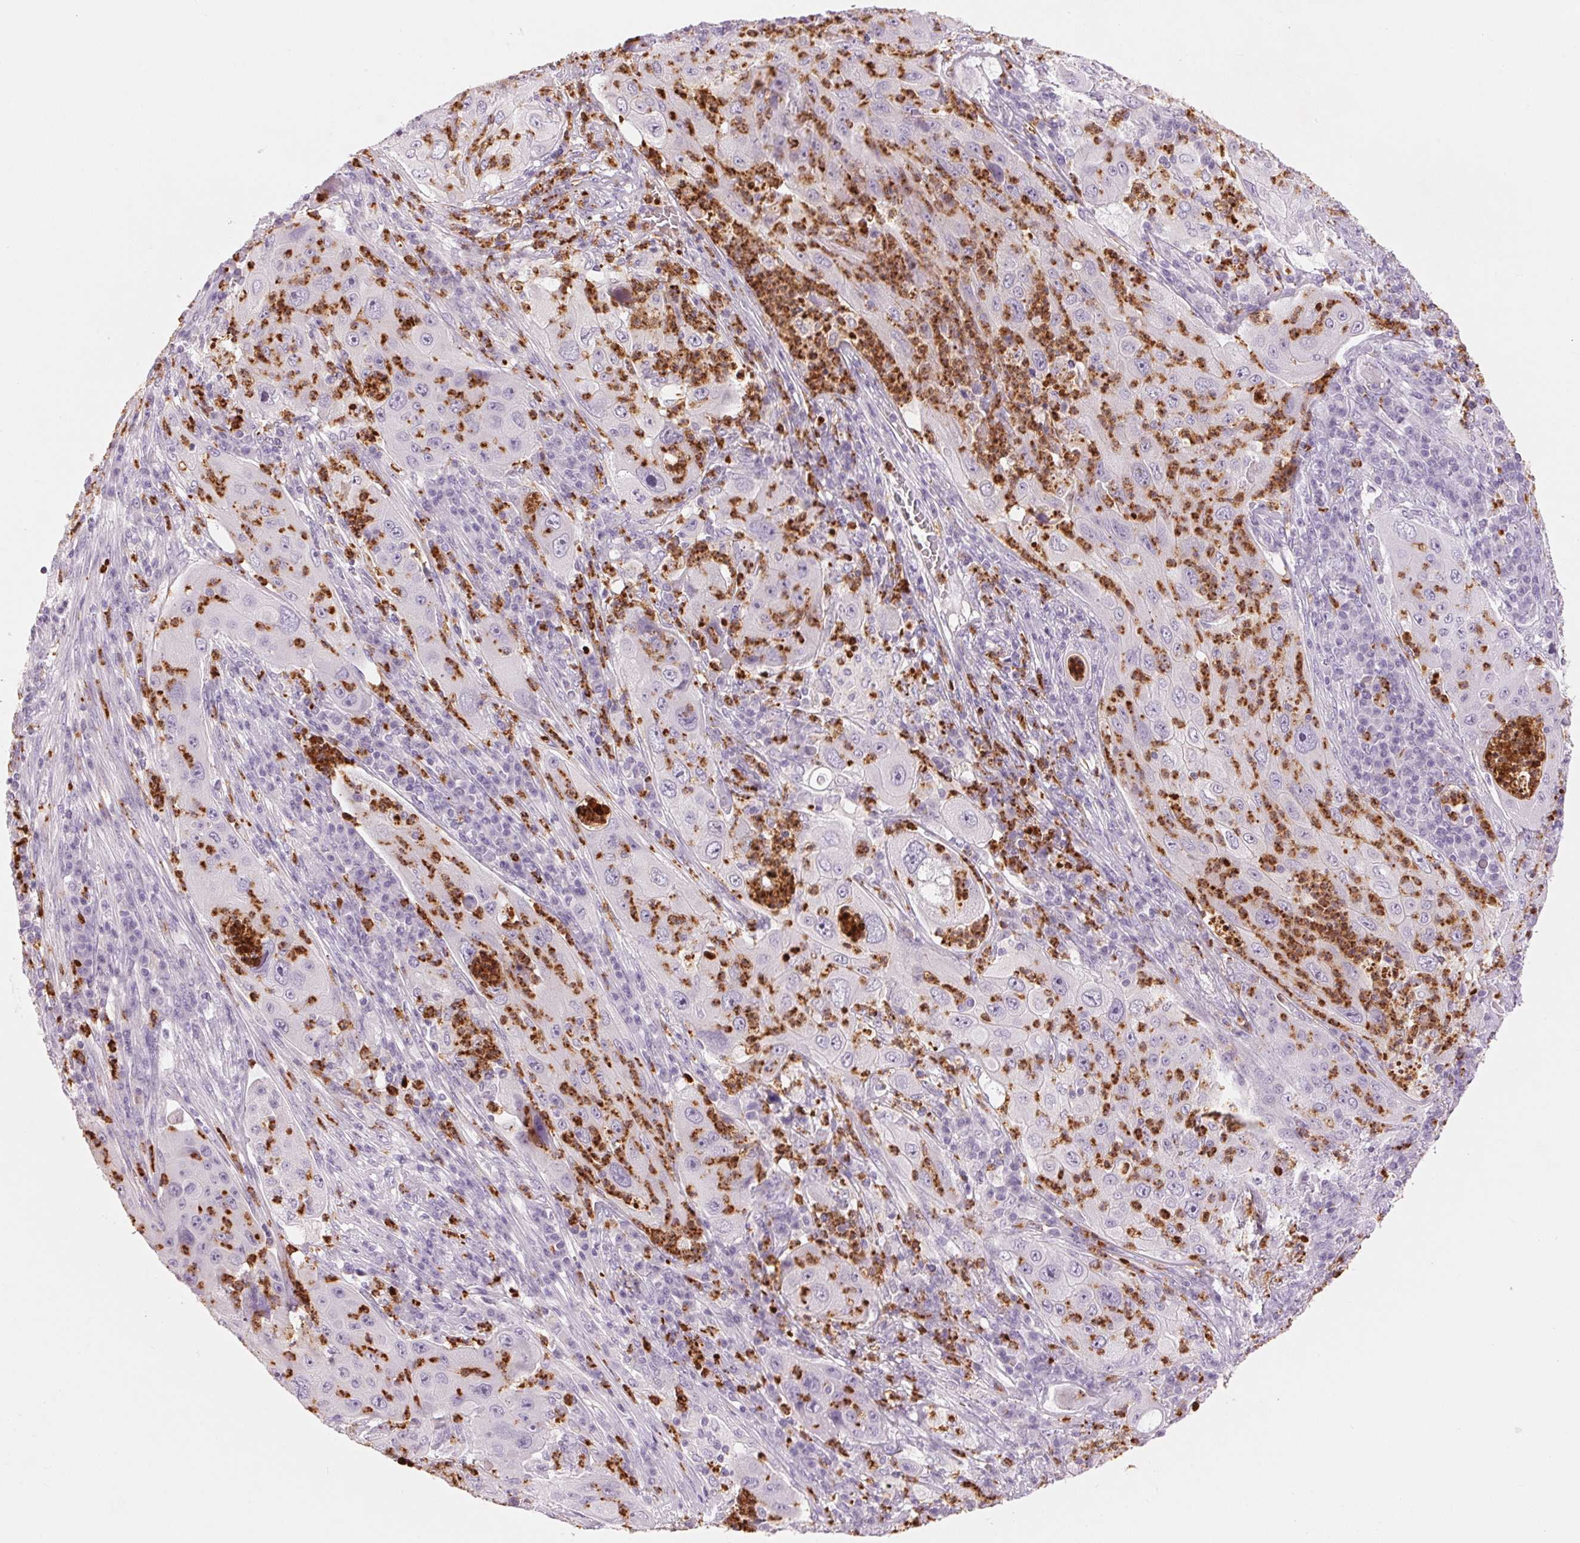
{"staining": {"intensity": "negative", "quantity": "none", "location": "none"}, "tissue": "lung cancer", "cell_type": "Tumor cells", "image_type": "cancer", "snomed": [{"axis": "morphology", "description": "Squamous cell carcinoma, NOS"}, {"axis": "topography", "description": "Lung"}], "caption": "Immunohistochemistry (IHC) micrograph of neoplastic tissue: human lung squamous cell carcinoma stained with DAB demonstrates no significant protein expression in tumor cells.", "gene": "KLK7", "patient": {"sex": "female", "age": 59}}